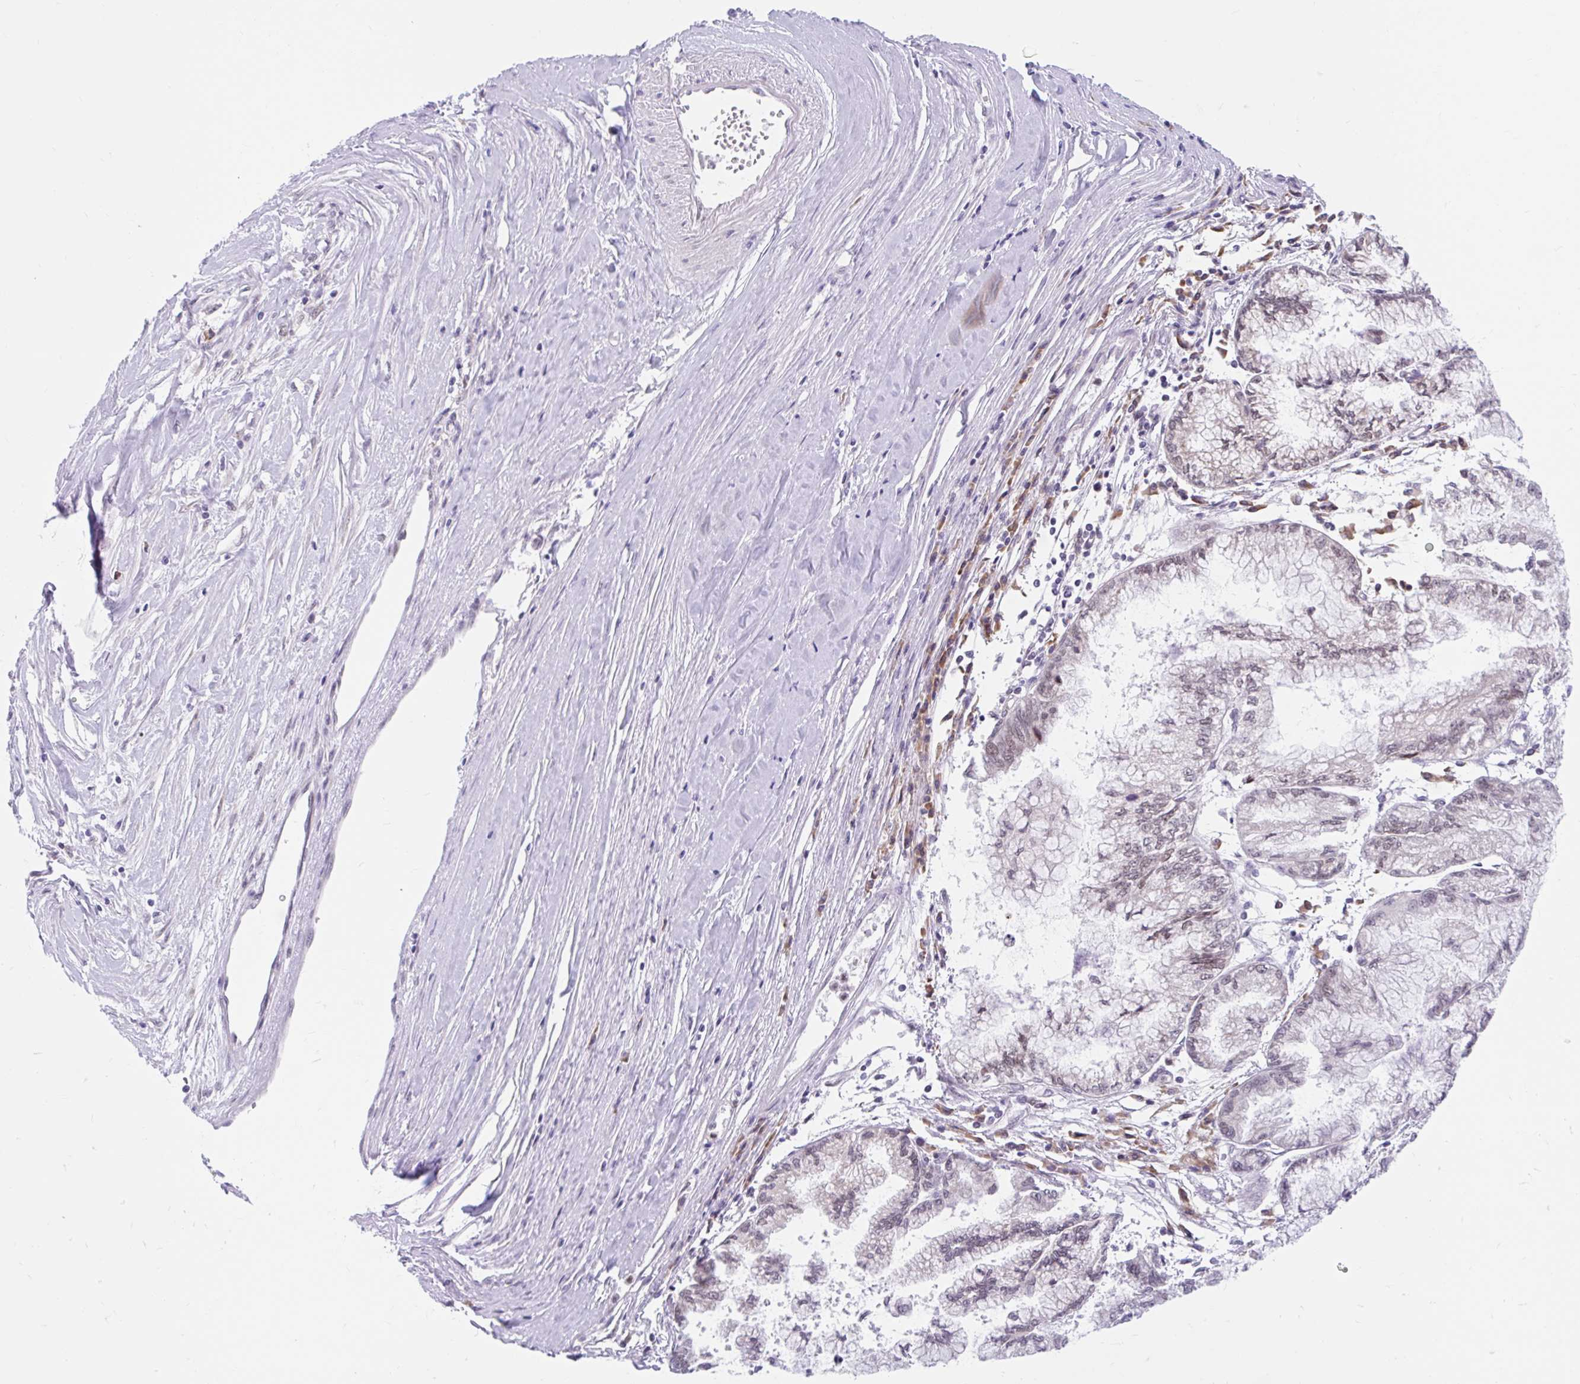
{"staining": {"intensity": "negative", "quantity": "none", "location": "none"}, "tissue": "pancreatic cancer", "cell_type": "Tumor cells", "image_type": "cancer", "snomed": [{"axis": "morphology", "description": "Adenocarcinoma, NOS"}, {"axis": "topography", "description": "Pancreas"}], "caption": "IHC histopathology image of pancreatic cancer (adenocarcinoma) stained for a protein (brown), which demonstrates no positivity in tumor cells.", "gene": "SRSF10", "patient": {"sex": "male", "age": 73}}